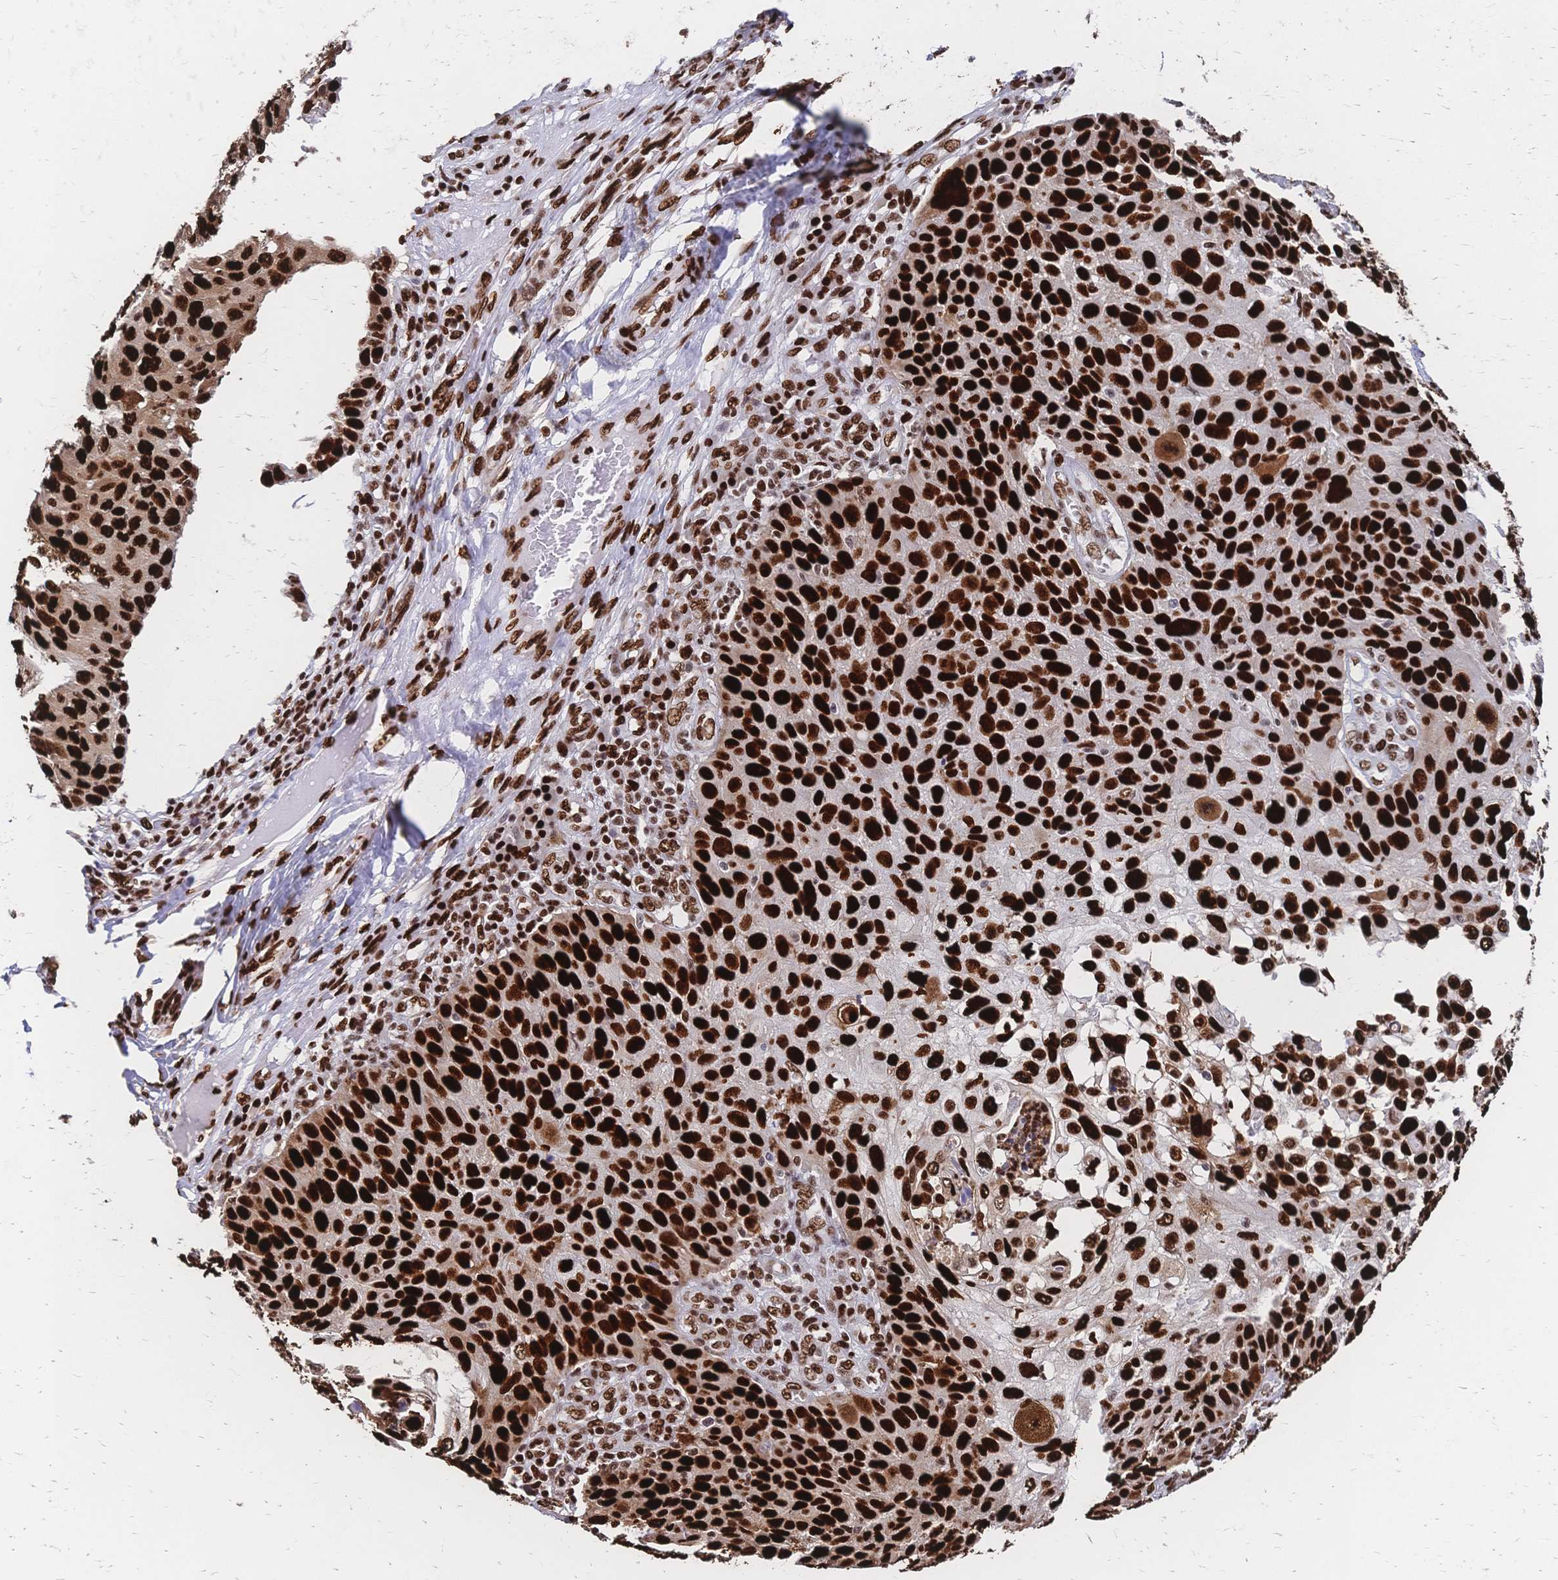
{"staining": {"intensity": "strong", "quantity": ">75%", "location": "nuclear"}, "tissue": "skin cancer", "cell_type": "Tumor cells", "image_type": "cancer", "snomed": [{"axis": "morphology", "description": "Squamous cell carcinoma, NOS"}, {"axis": "topography", "description": "Skin"}], "caption": "An image of human skin squamous cell carcinoma stained for a protein demonstrates strong nuclear brown staining in tumor cells.", "gene": "HDGF", "patient": {"sex": "male", "age": 87}}